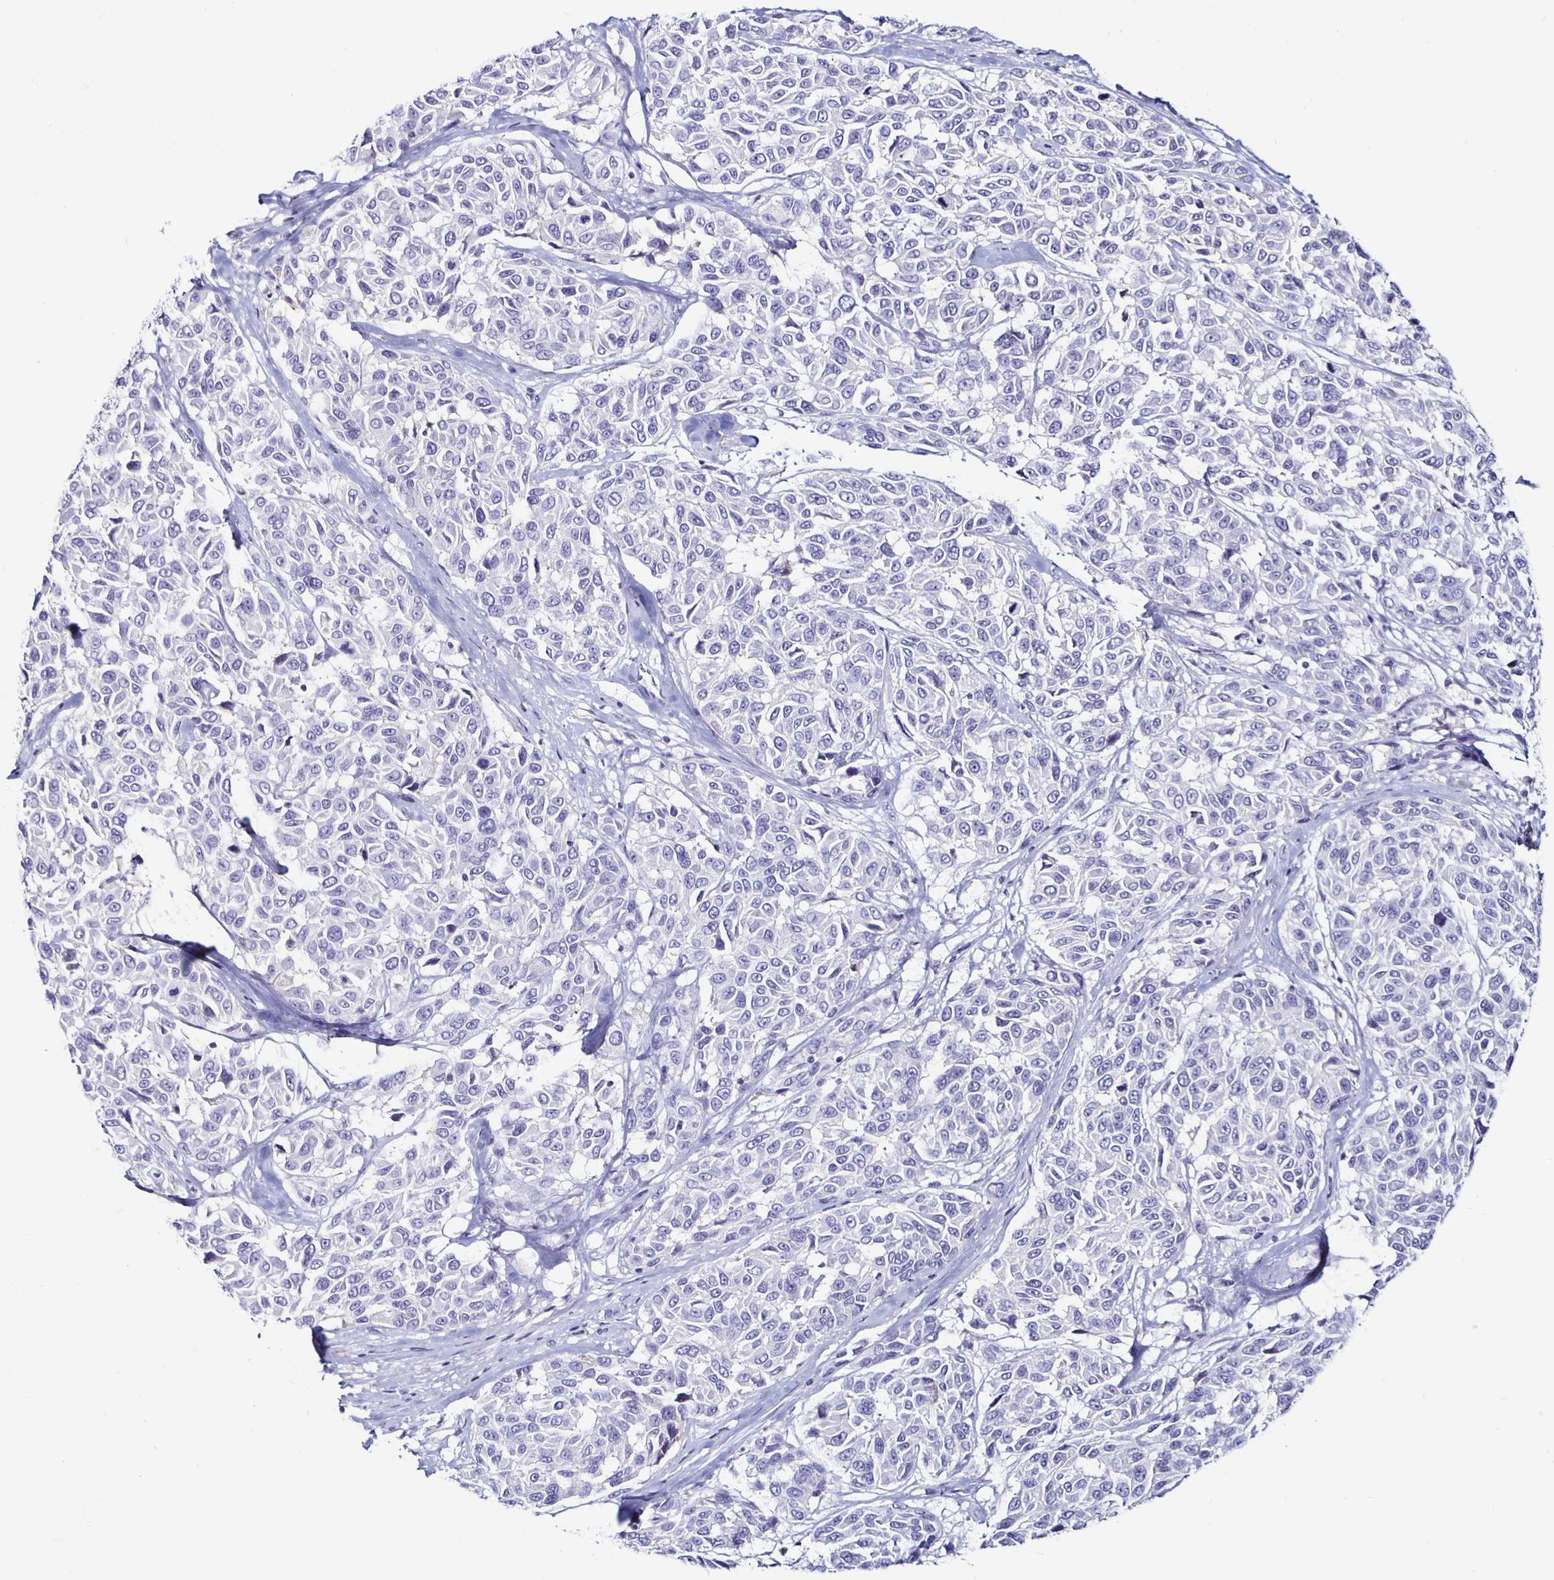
{"staining": {"intensity": "negative", "quantity": "none", "location": "none"}, "tissue": "melanoma", "cell_type": "Tumor cells", "image_type": "cancer", "snomed": [{"axis": "morphology", "description": "Malignant melanoma, NOS"}, {"axis": "topography", "description": "Skin"}], "caption": "A histopathology image of melanoma stained for a protein exhibits no brown staining in tumor cells. (DAB immunohistochemistry (IHC) with hematoxylin counter stain).", "gene": "SIRPA", "patient": {"sex": "female", "age": 66}}